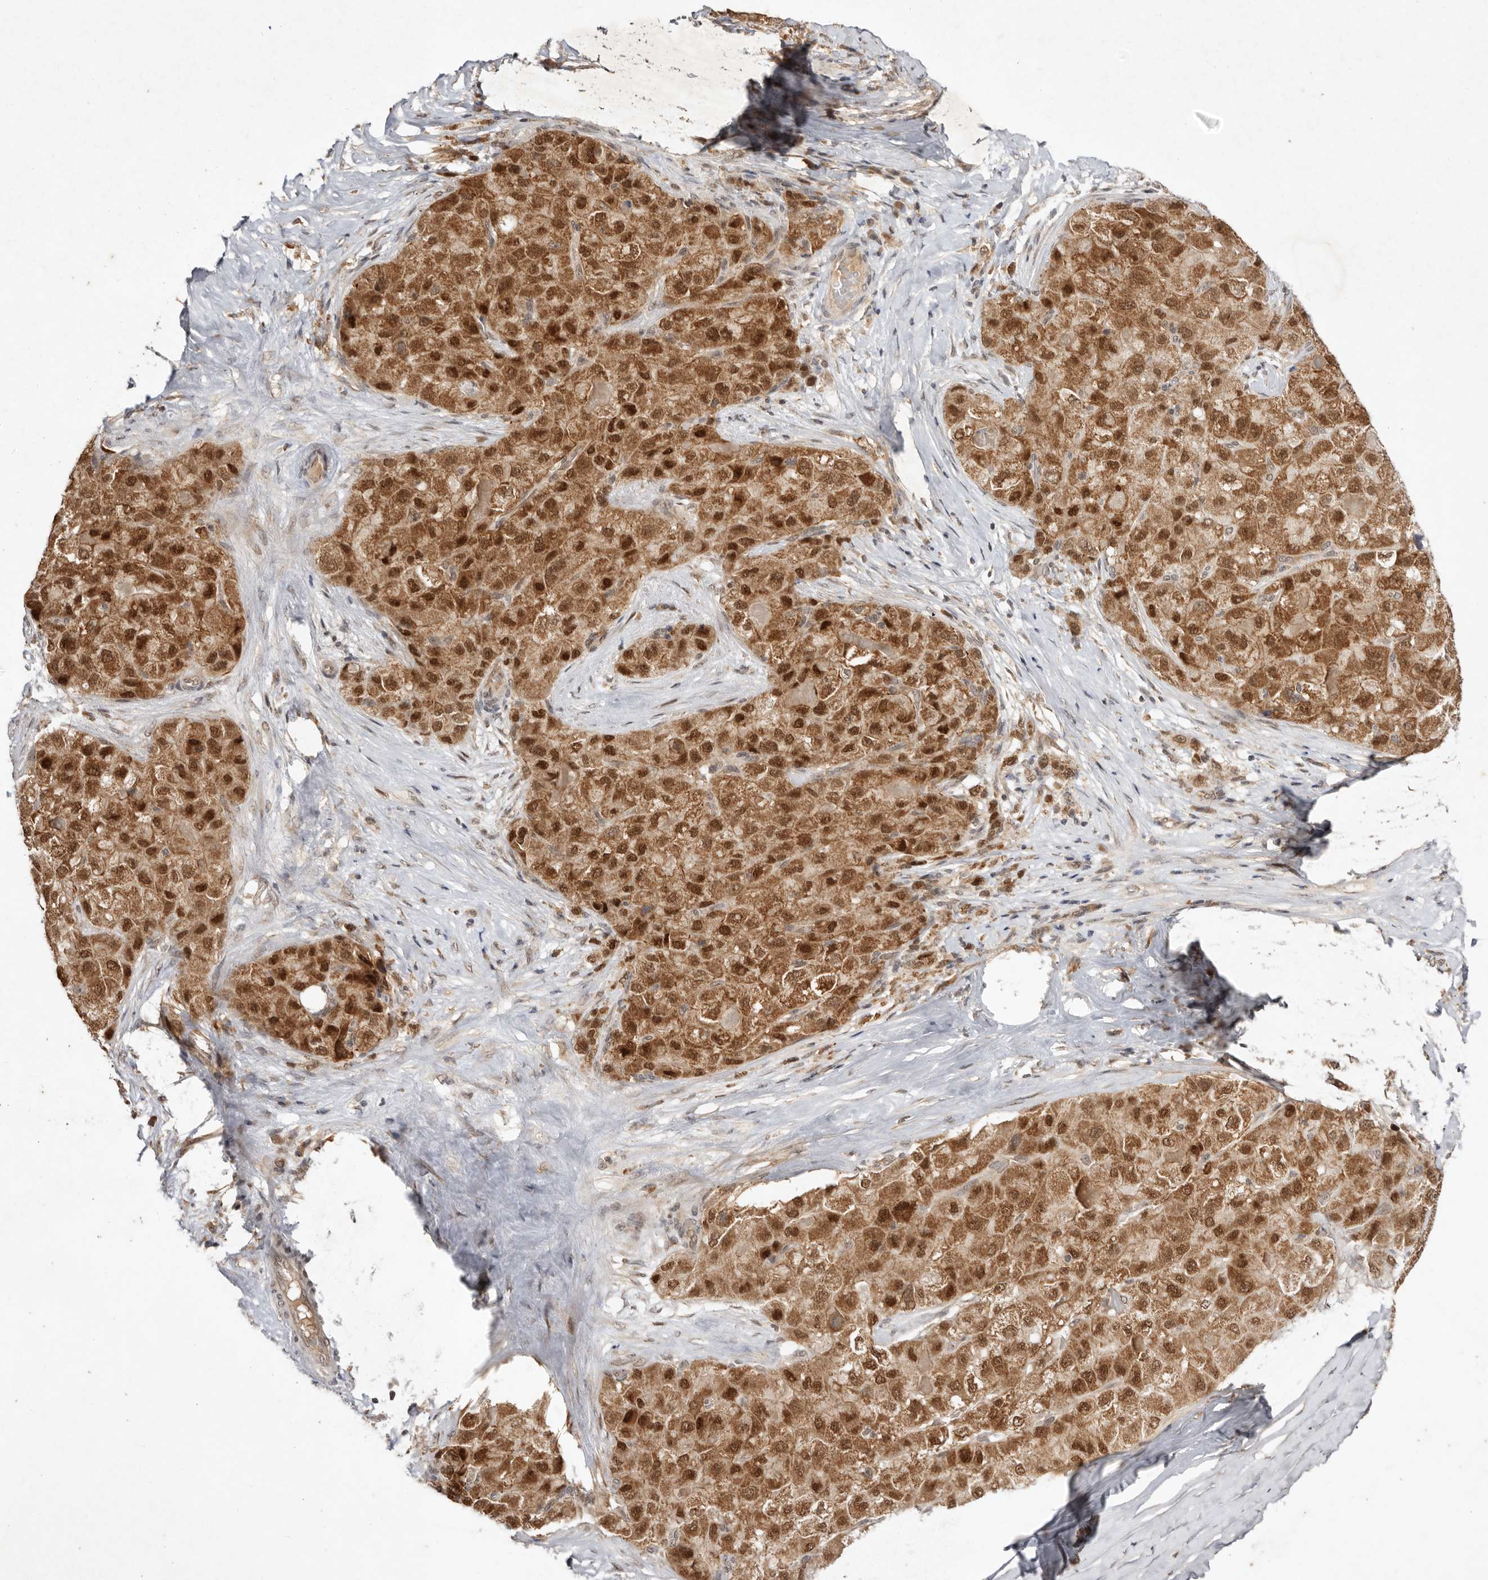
{"staining": {"intensity": "moderate", "quantity": ">75%", "location": "cytoplasmic/membranous,nuclear"}, "tissue": "liver cancer", "cell_type": "Tumor cells", "image_type": "cancer", "snomed": [{"axis": "morphology", "description": "Carcinoma, Hepatocellular, NOS"}, {"axis": "topography", "description": "Liver"}], "caption": "DAB (3,3'-diaminobenzidine) immunohistochemical staining of human hepatocellular carcinoma (liver) demonstrates moderate cytoplasmic/membranous and nuclear protein staining in approximately >75% of tumor cells.", "gene": "TARS2", "patient": {"sex": "male", "age": 80}}